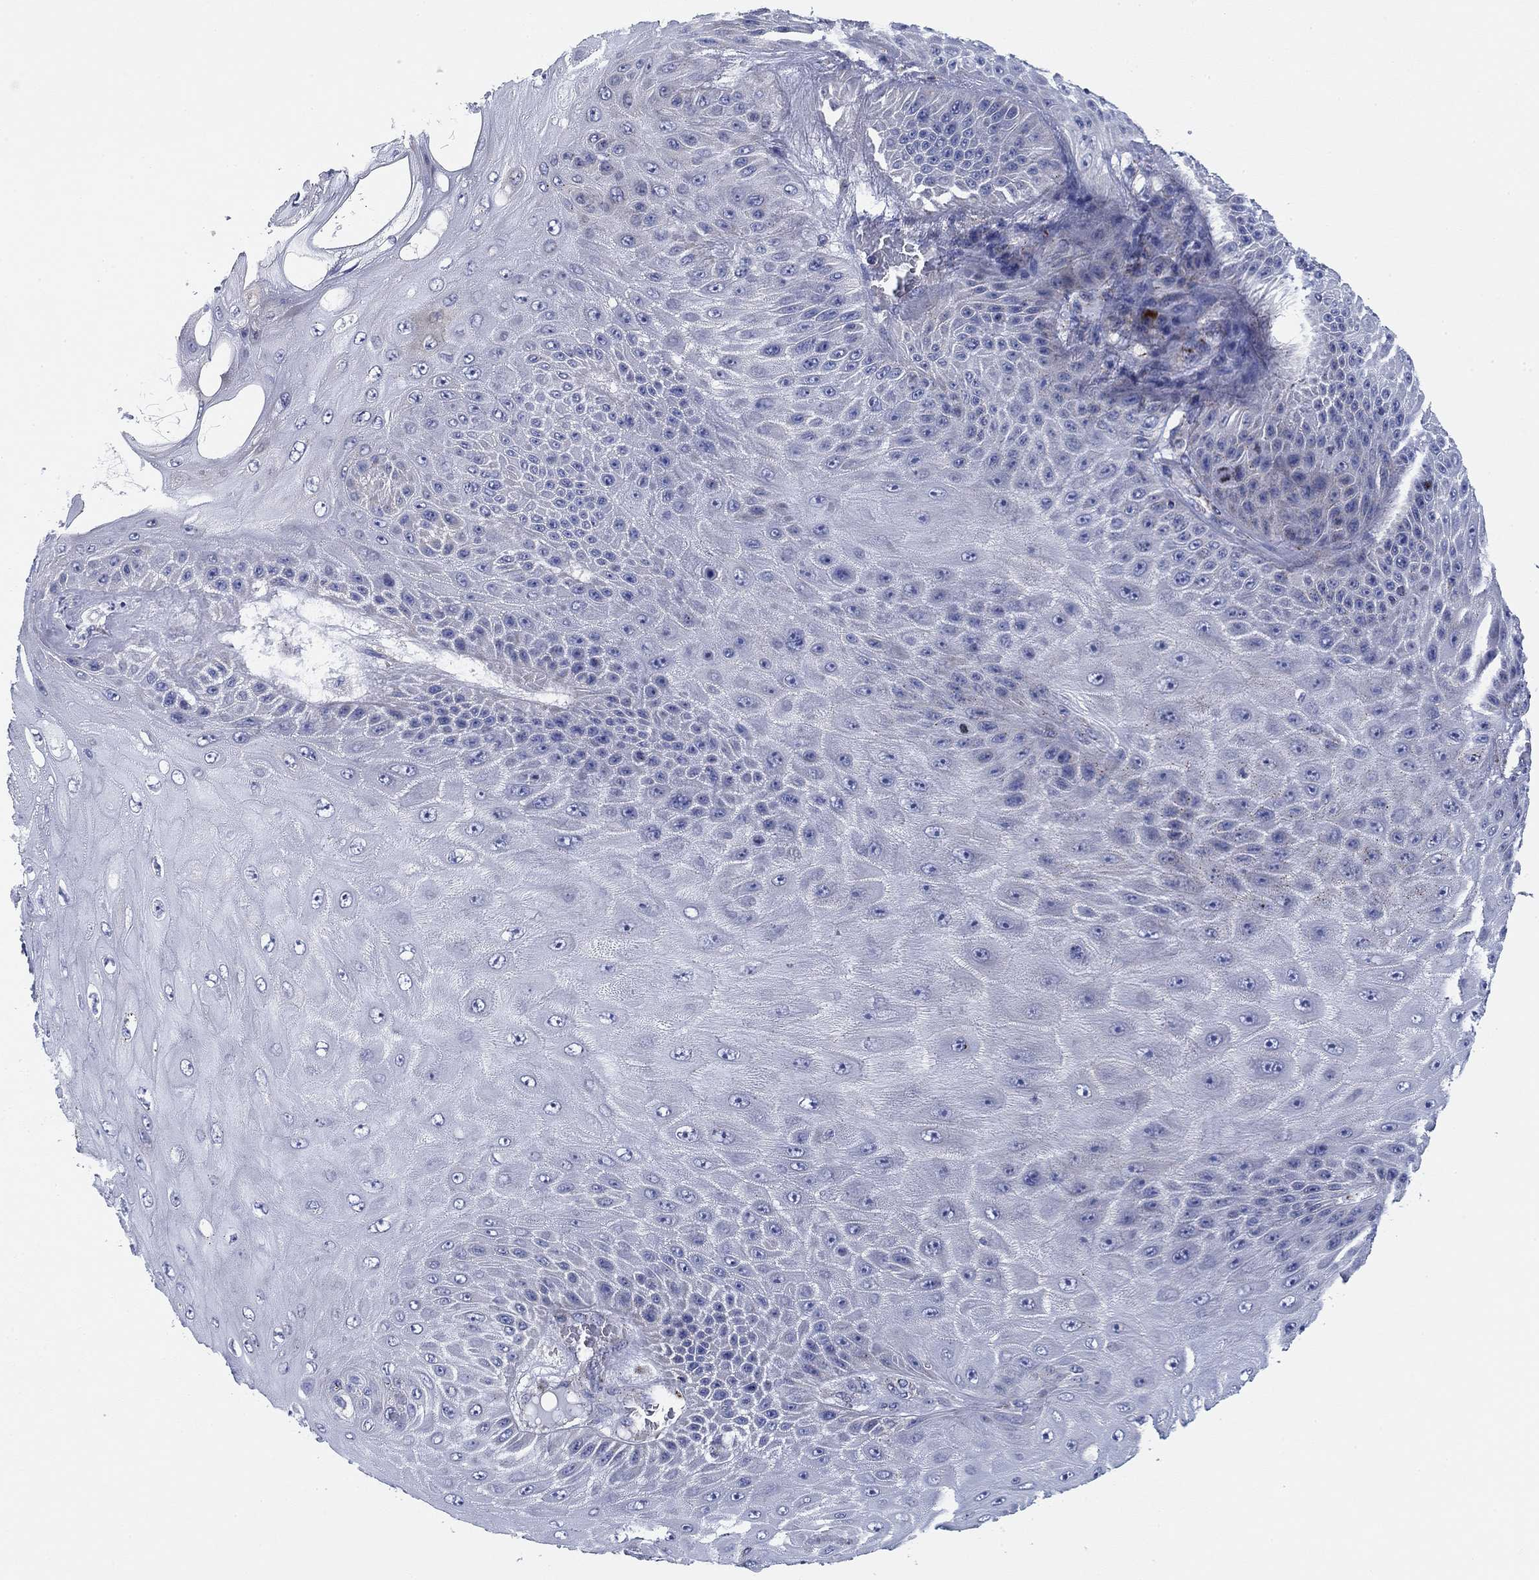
{"staining": {"intensity": "negative", "quantity": "none", "location": "none"}, "tissue": "skin cancer", "cell_type": "Tumor cells", "image_type": "cancer", "snomed": [{"axis": "morphology", "description": "Squamous cell carcinoma, NOS"}, {"axis": "topography", "description": "Skin"}], "caption": "DAB (3,3'-diaminobenzidine) immunohistochemical staining of skin squamous cell carcinoma demonstrates no significant positivity in tumor cells.", "gene": "NACAD", "patient": {"sex": "male", "age": 62}}